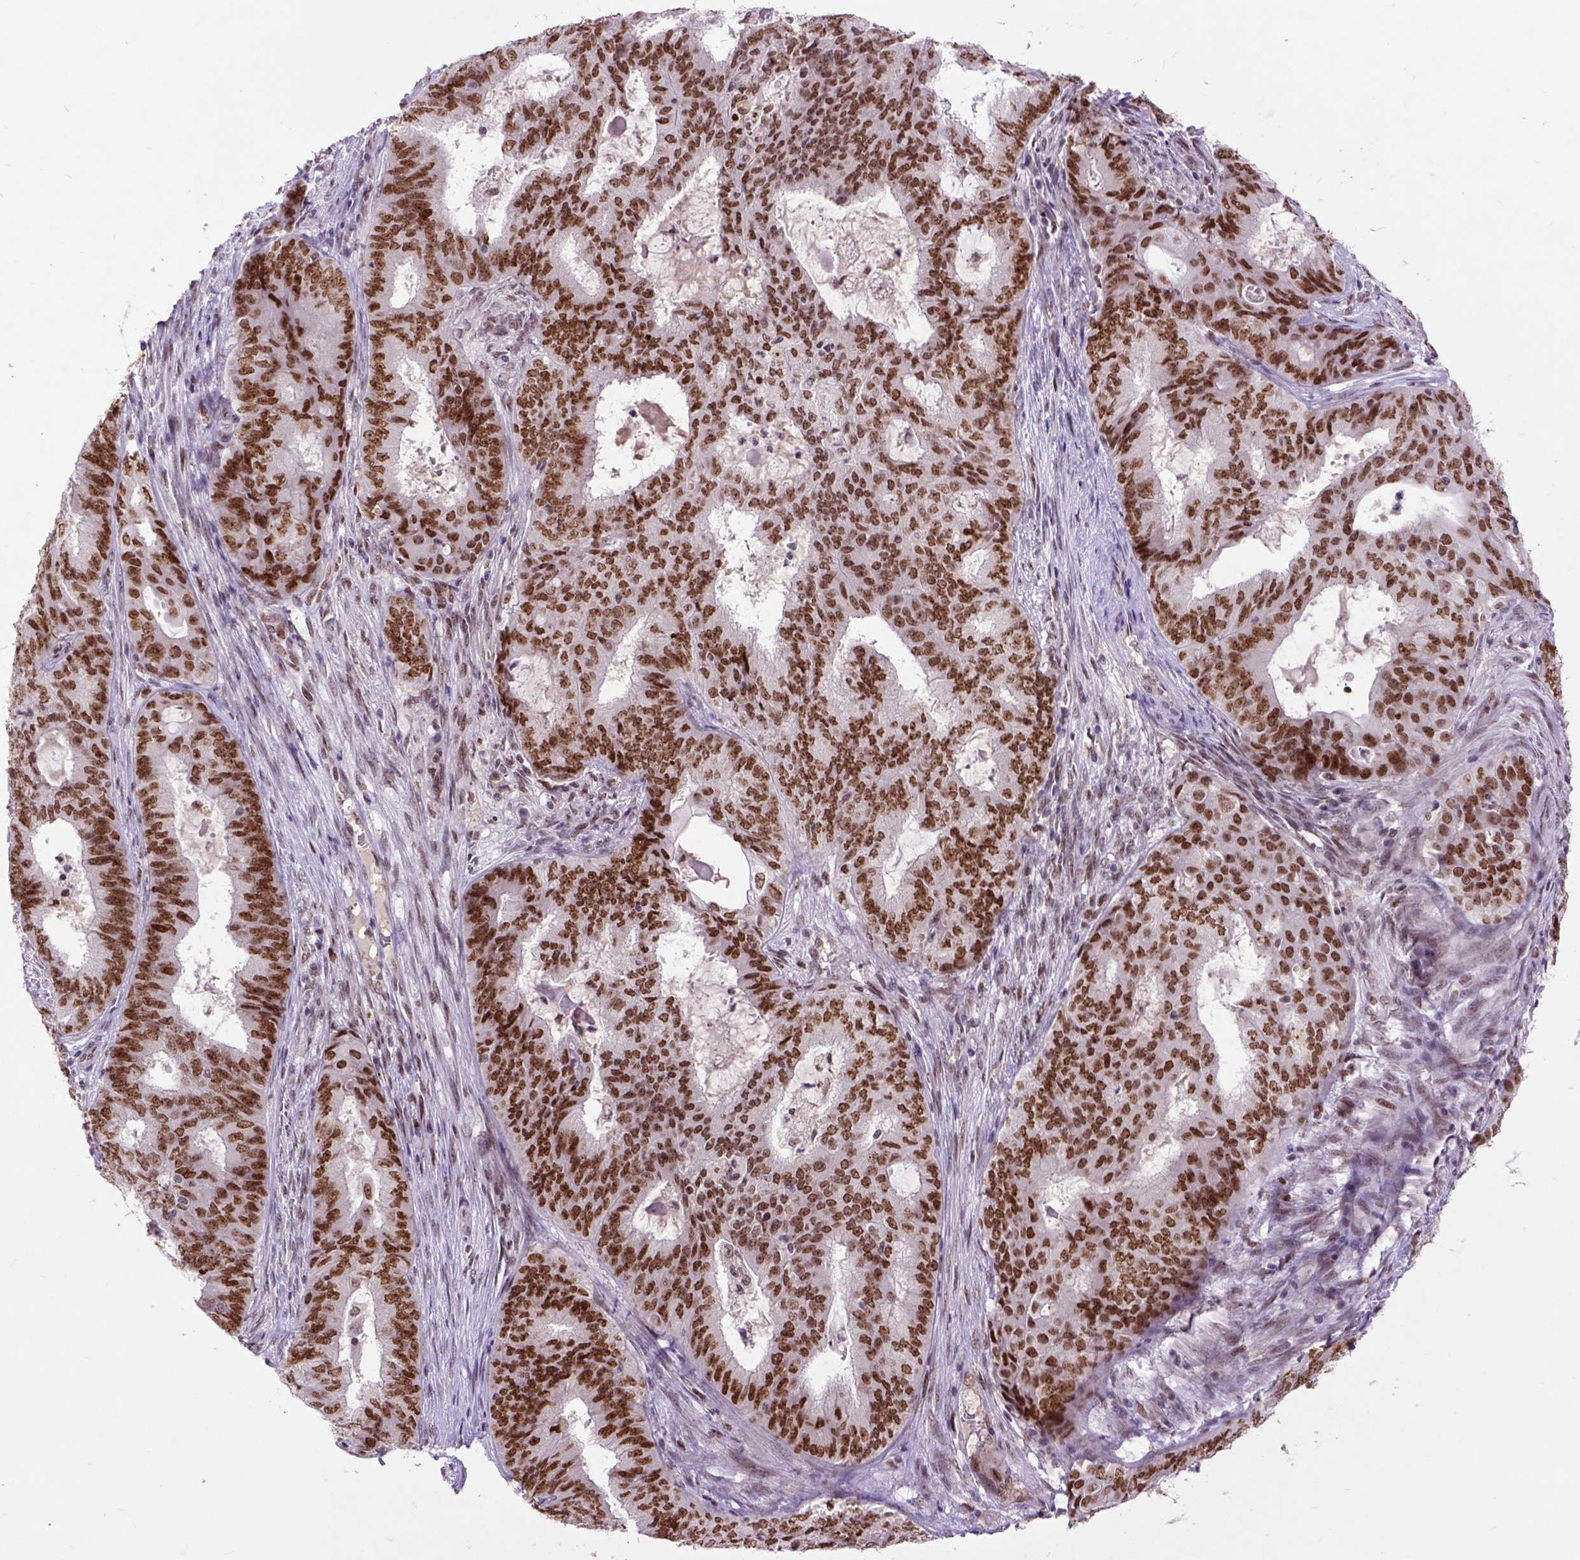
{"staining": {"intensity": "moderate", "quantity": ">75%", "location": "nuclear"}, "tissue": "endometrial cancer", "cell_type": "Tumor cells", "image_type": "cancer", "snomed": [{"axis": "morphology", "description": "Adenocarcinoma, NOS"}, {"axis": "topography", "description": "Endometrium"}], "caption": "The histopathology image demonstrates staining of endometrial cancer (adenocarcinoma), revealing moderate nuclear protein positivity (brown color) within tumor cells.", "gene": "RCC2", "patient": {"sex": "female", "age": 62}}